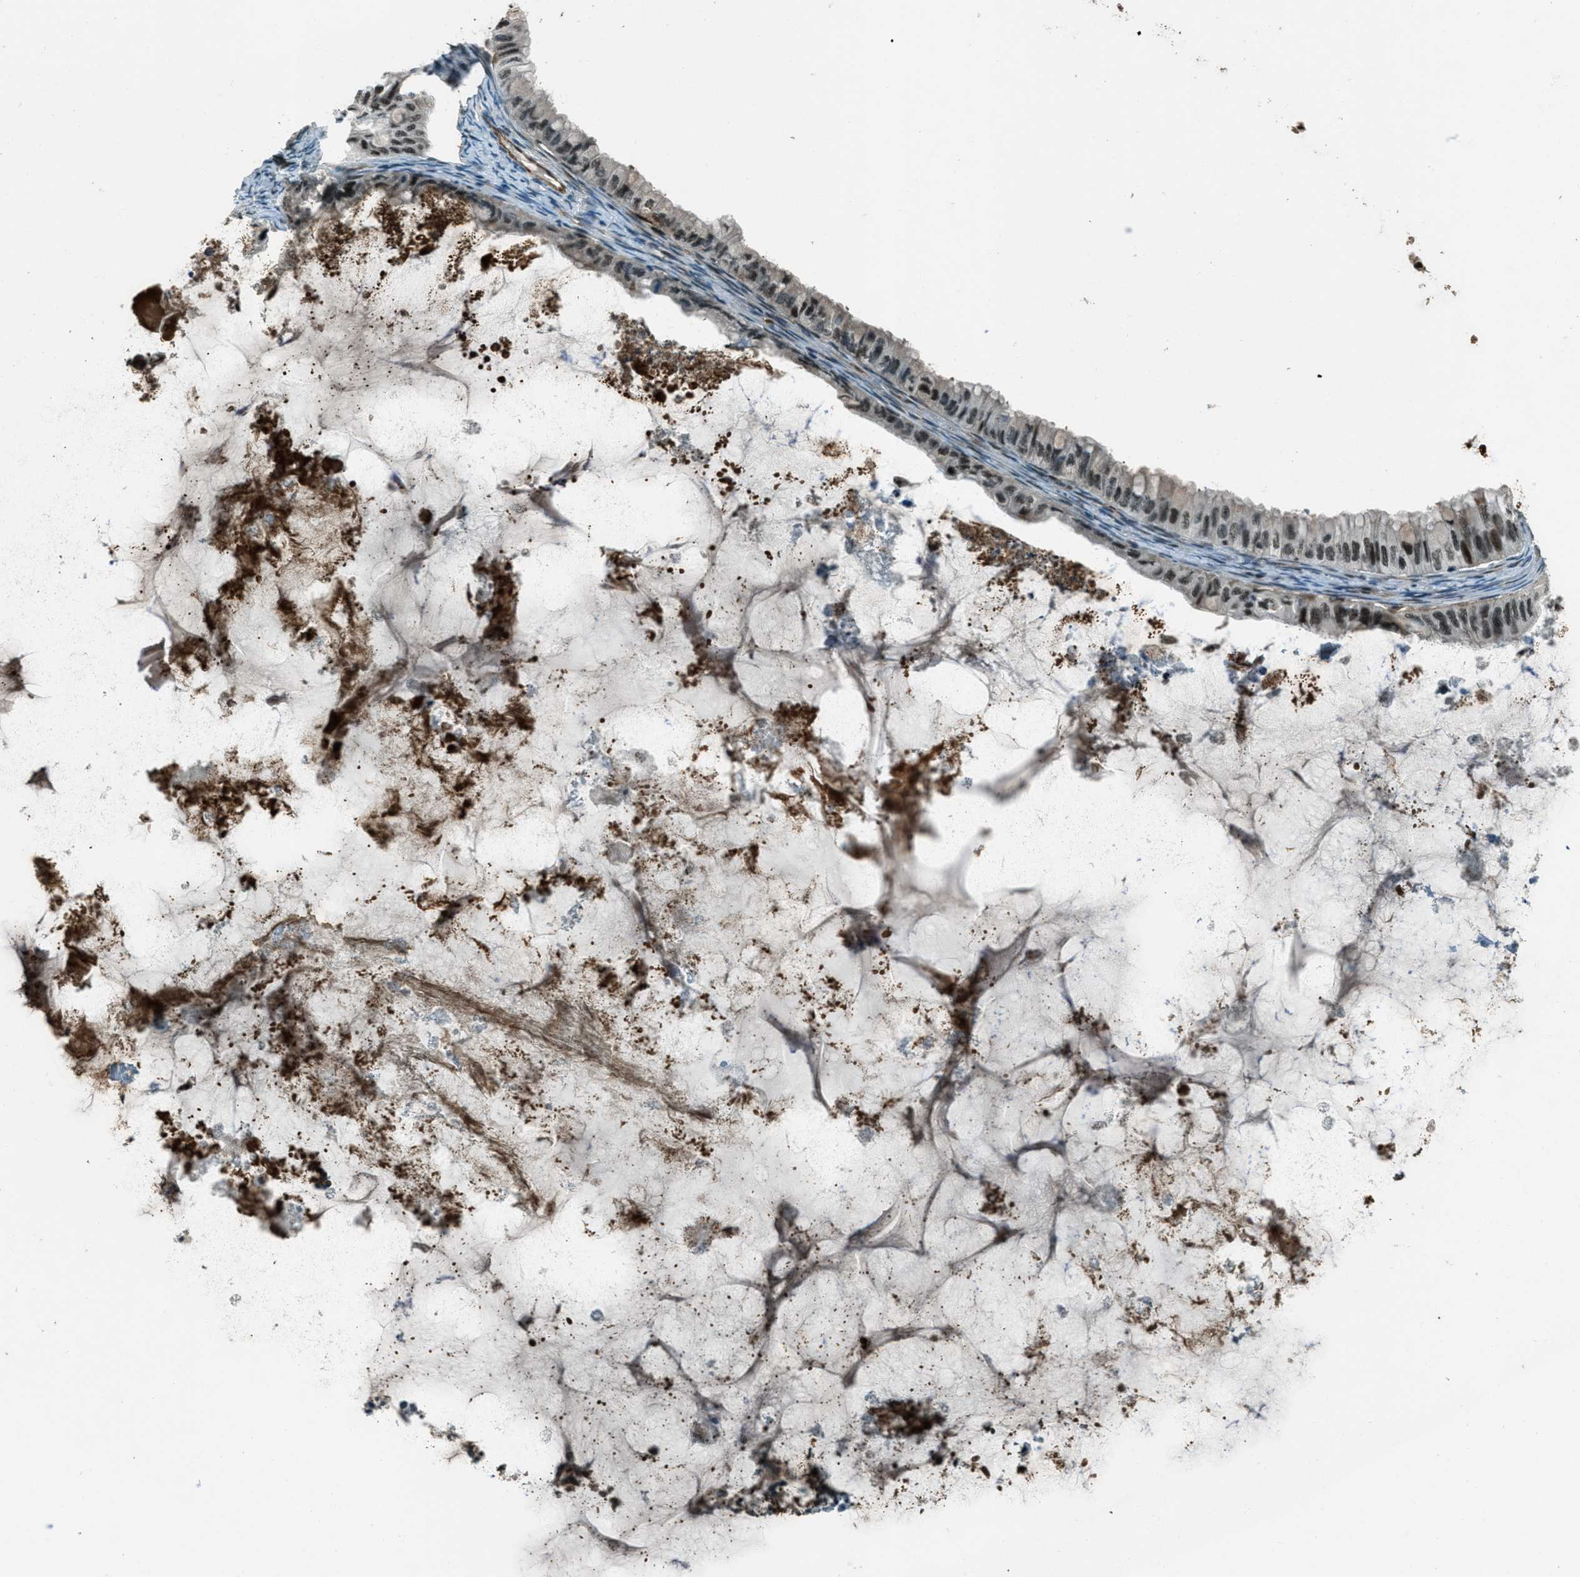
{"staining": {"intensity": "strong", "quantity": "<25%", "location": "nuclear"}, "tissue": "ovarian cancer", "cell_type": "Tumor cells", "image_type": "cancer", "snomed": [{"axis": "morphology", "description": "Cystadenocarcinoma, mucinous, NOS"}, {"axis": "topography", "description": "Ovary"}], "caption": "The histopathology image exhibits immunohistochemical staining of ovarian cancer. There is strong nuclear positivity is present in about <25% of tumor cells.", "gene": "TARDBP", "patient": {"sex": "female", "age": 80}}